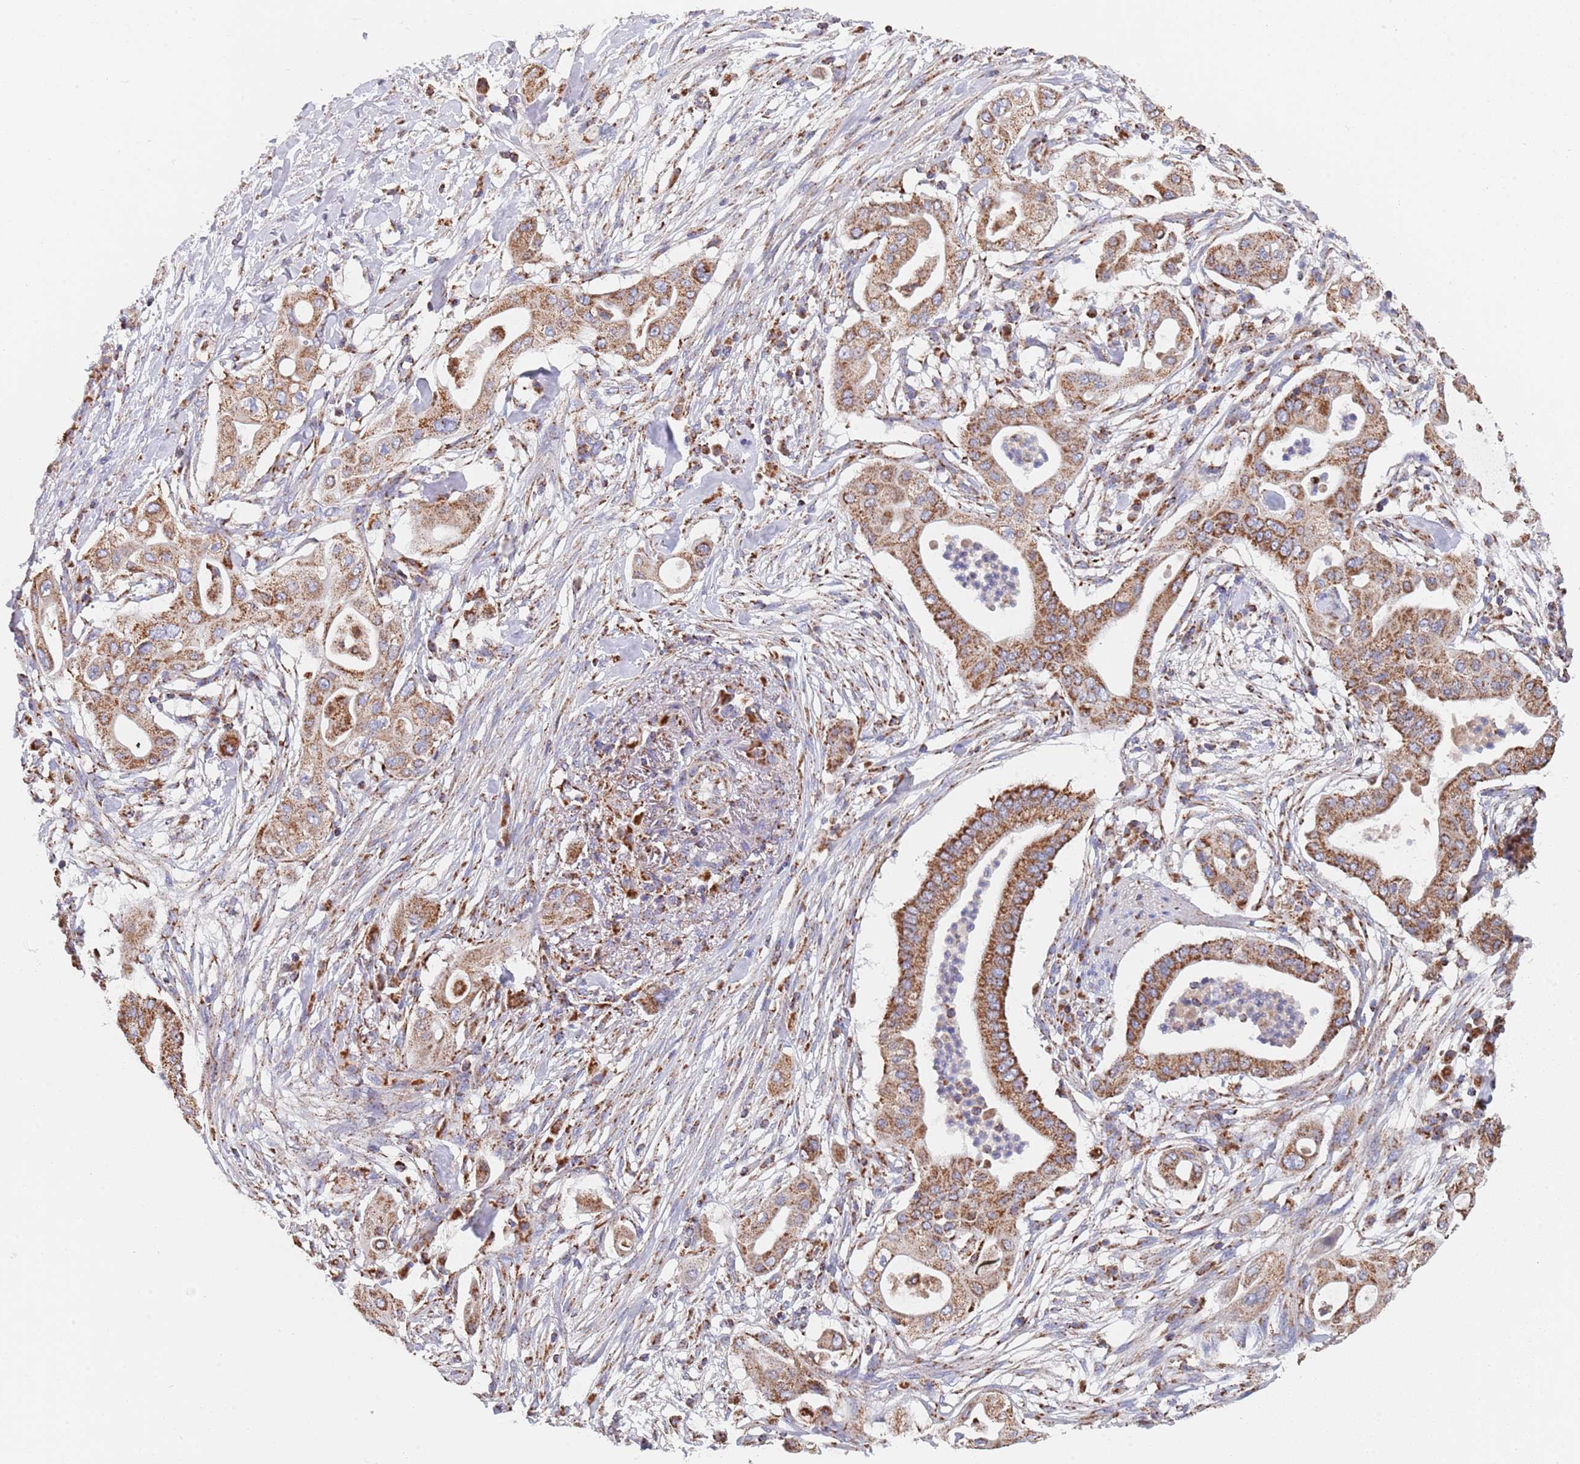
{"staining": {"intensity": "moderate", "quantity": ">75%", "location": "cytoplasmic/membranous"}, "tissue": "pancreatic cancer", "cell_type": "Tumor cells", "image_type": "cancer", "snomed": [{"axis": "morphology", "description": "Adenocarcinoma, NOS"}, {"axis": "topography", "description": "Pancreas"}], "caption": "Adenocarcinoma (pancreatic) tissue demonstrates moderate cytoplasmic/membranous expression in about >75% of tumor cells", "gene": "PGP", "patient": {"sex": "male", "age": 68}}